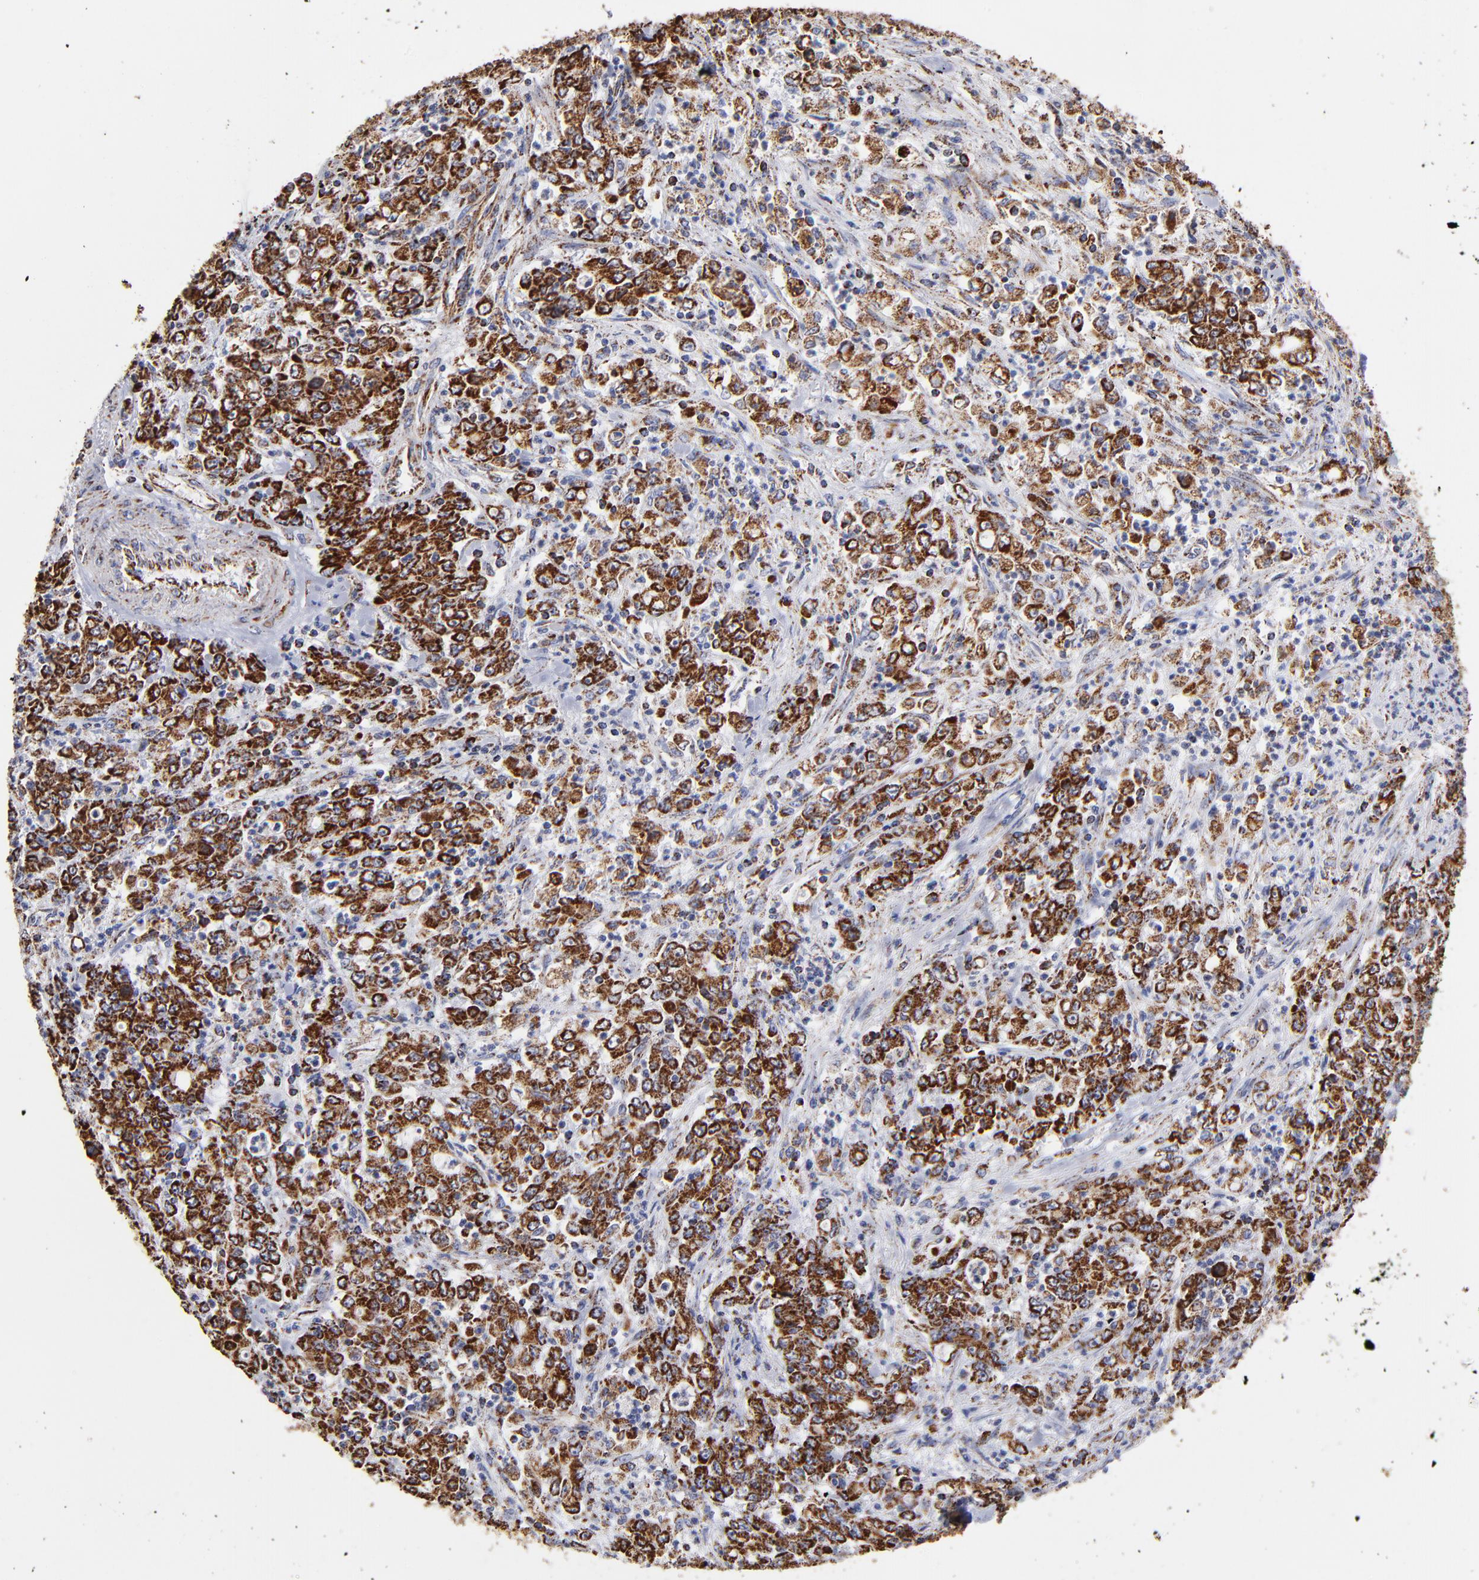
{"staining": {"intensity": "strong", "quantity": ">75%", "location": "cytoplasmic/membranous"}, "tissue": "stomach cancer", "cell_type": "Tumor cells", "image_type": "cancer", "snomed": [{"axis": "morphology", "description": "Adenocarcinoma, NOS"}, {"axis": "topography", "description": "Stomach, lower"}], "caption": "Stomach cancer stained with immunohistochemistry (IHC) reveals strong cytoplasmic/membranous positivity in about >75% of tumor cells.", "gene": "PHB1", "patient": {"sex": "female", "age": 71}}